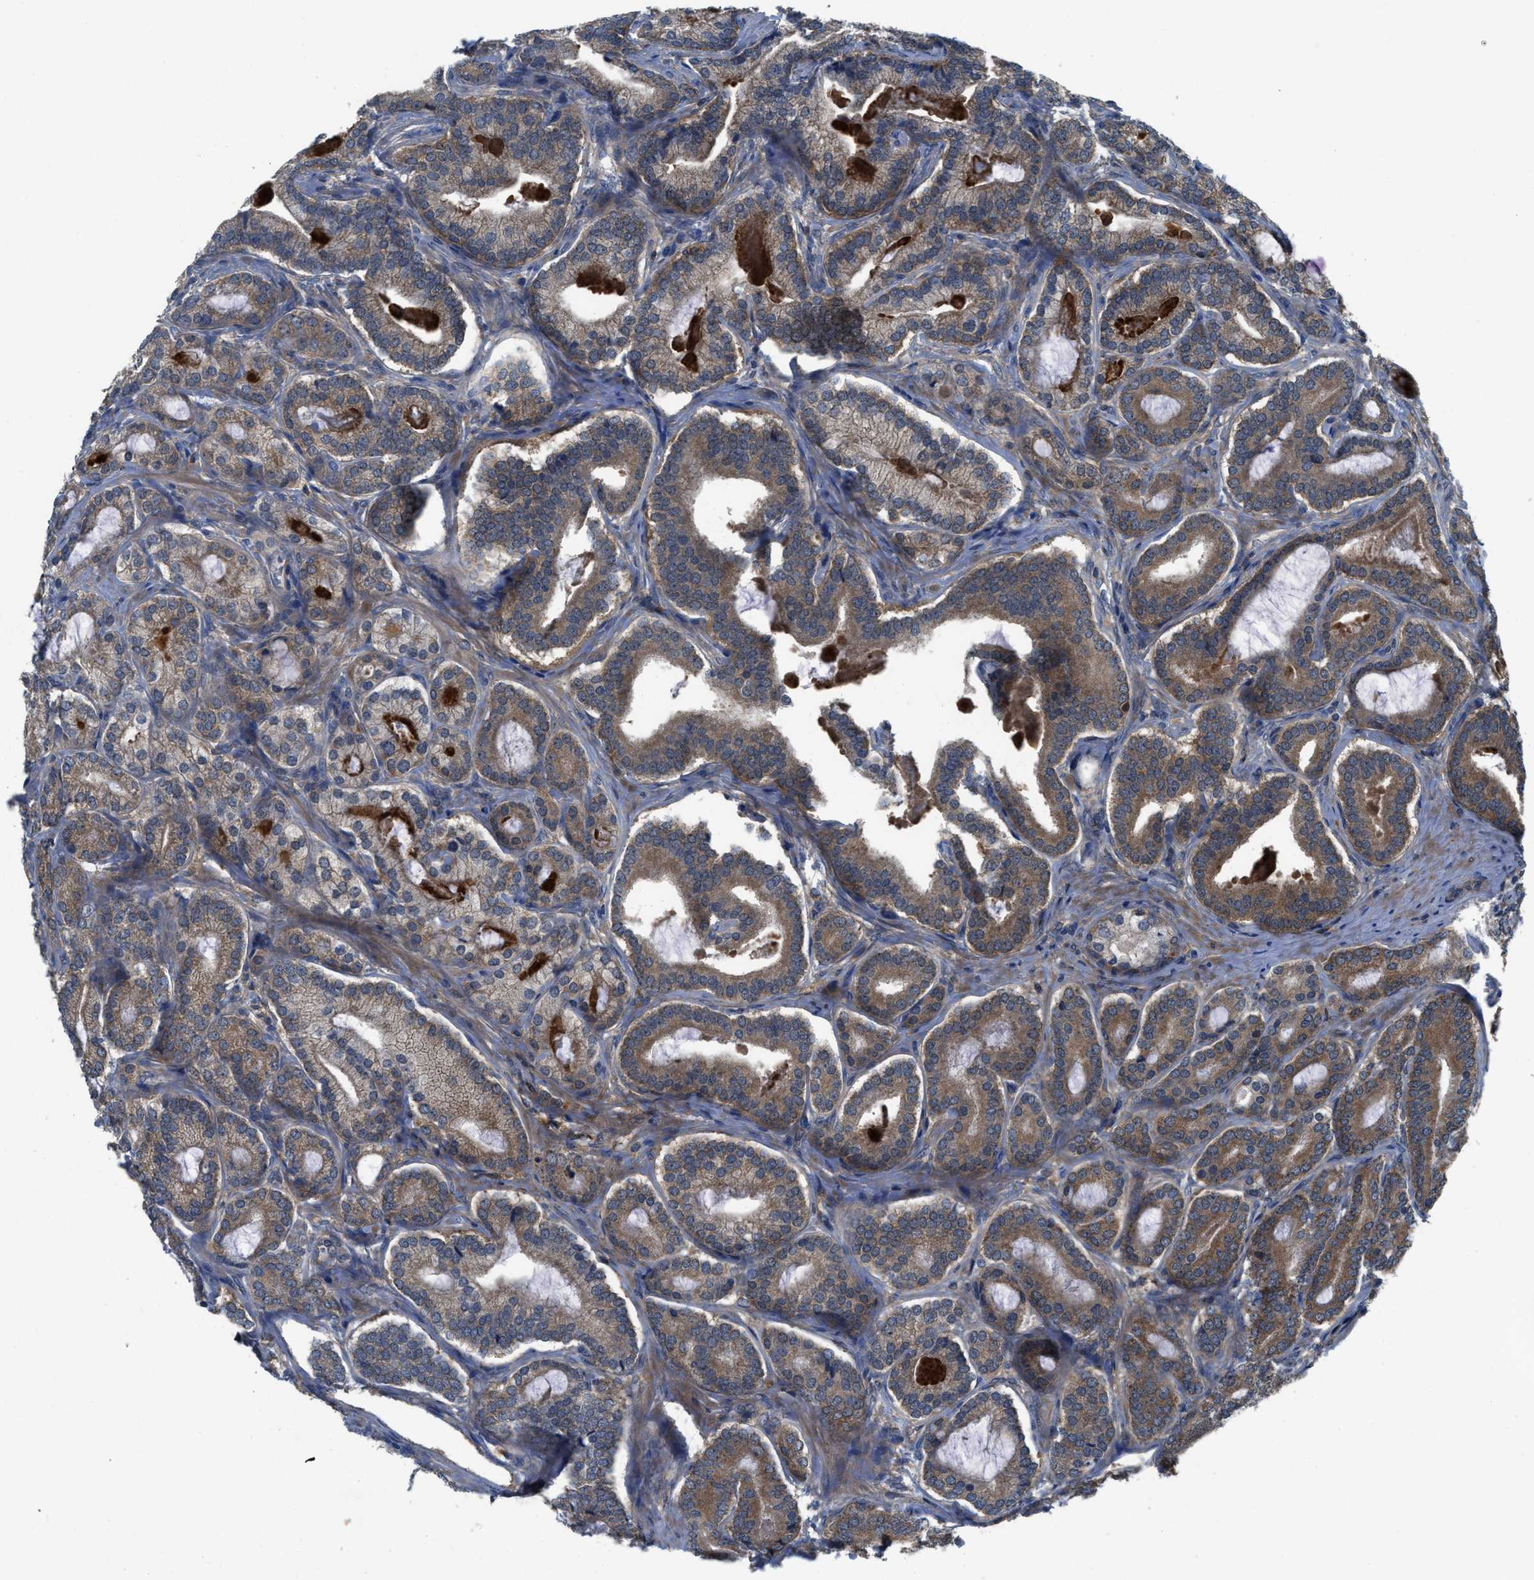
{"staining": {"intensity": "moderate", "quantity": ">75%", "location": "cytoplasmic/membranous"}, "tissue": "prostate cancer", "cell_type": "Tumor cells", "image_type": "cancer", "snomed": [{"axis": "morphology", "description": "Adenocarcinoma, High grade"}, {"axis": "topography", "description": "Prostate"}], "caption": "Immunohistochemistry histopathology image of neoplastic tissue: prostate cancer (adenocarcinoma (high-grade)) stained using IHC reveals medium levels of moderate protein expression localized specifically in the cytoplasmic/membranous of tumor cells, appearing as a cytoplasmic/membranous brown color.", "gene": "USP25", "patient": {"sex": "male", "age": 60}}